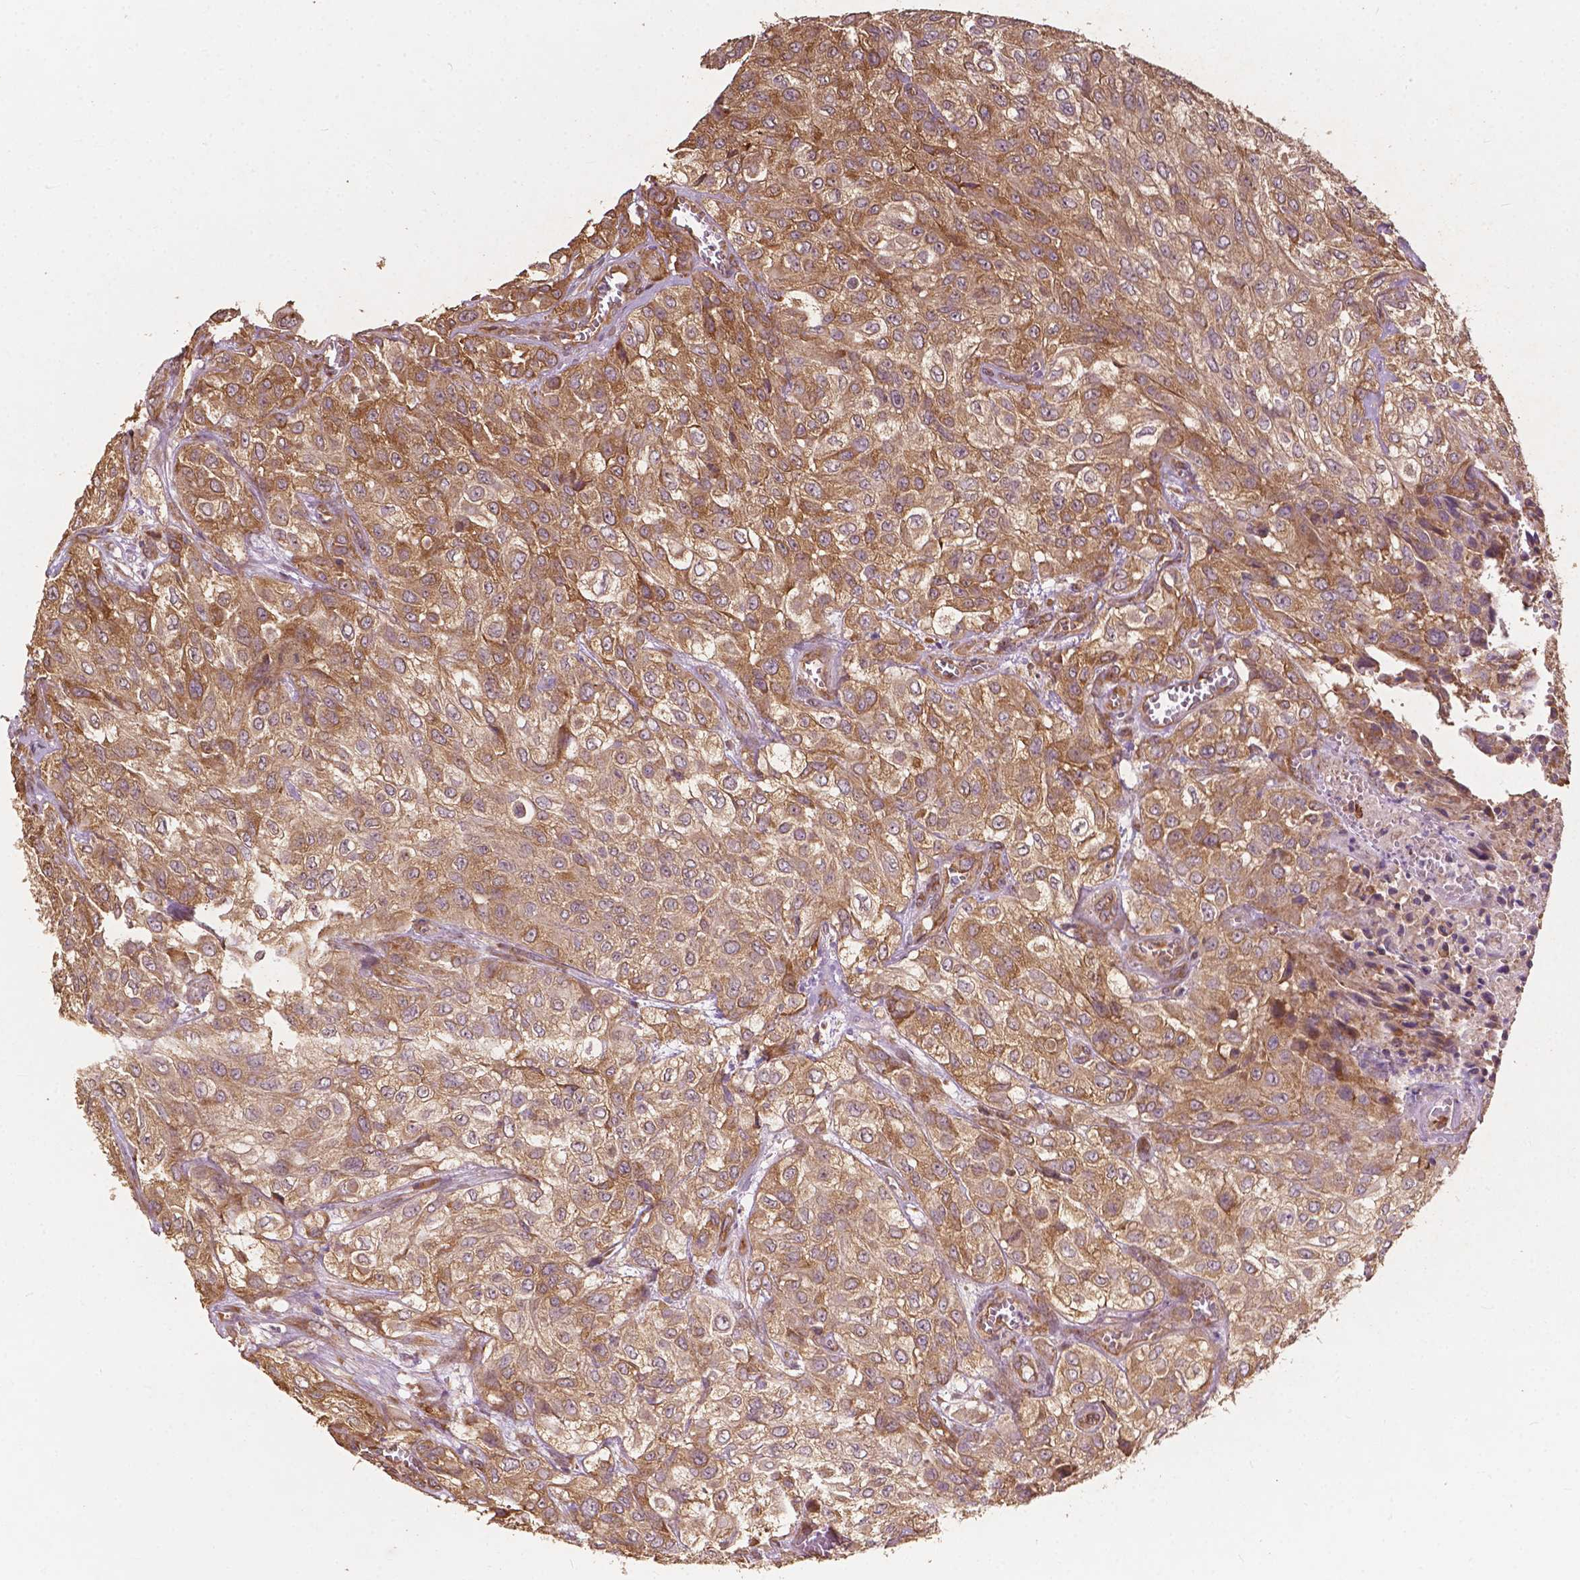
{"staining": {"intensity": "moderate", "quantity": ">75%", "location": "cytoplasmic/membranous"}, "tissue": "urothelial cancer", "cell_type": "Tumor cells", "image_type": "cancer", "snomed": [{"axis": "morphology", "description": "Urothelial carcinoma, High grade"}, {"axis": "topography", "description": "Urinary bladder"}], "caption": "IHC image of neoplastic tissue: human urothelial cancer stained using immunohistochemistry (IHC) displays medium levels of moderate protein expression localized specifically in the cytoplasmic/membranous of tumor cells, appearing as a cytoplasmic/membranous brown color.", "gene": "G3BP1", "patient": {"sex": "male", "age": 57}}